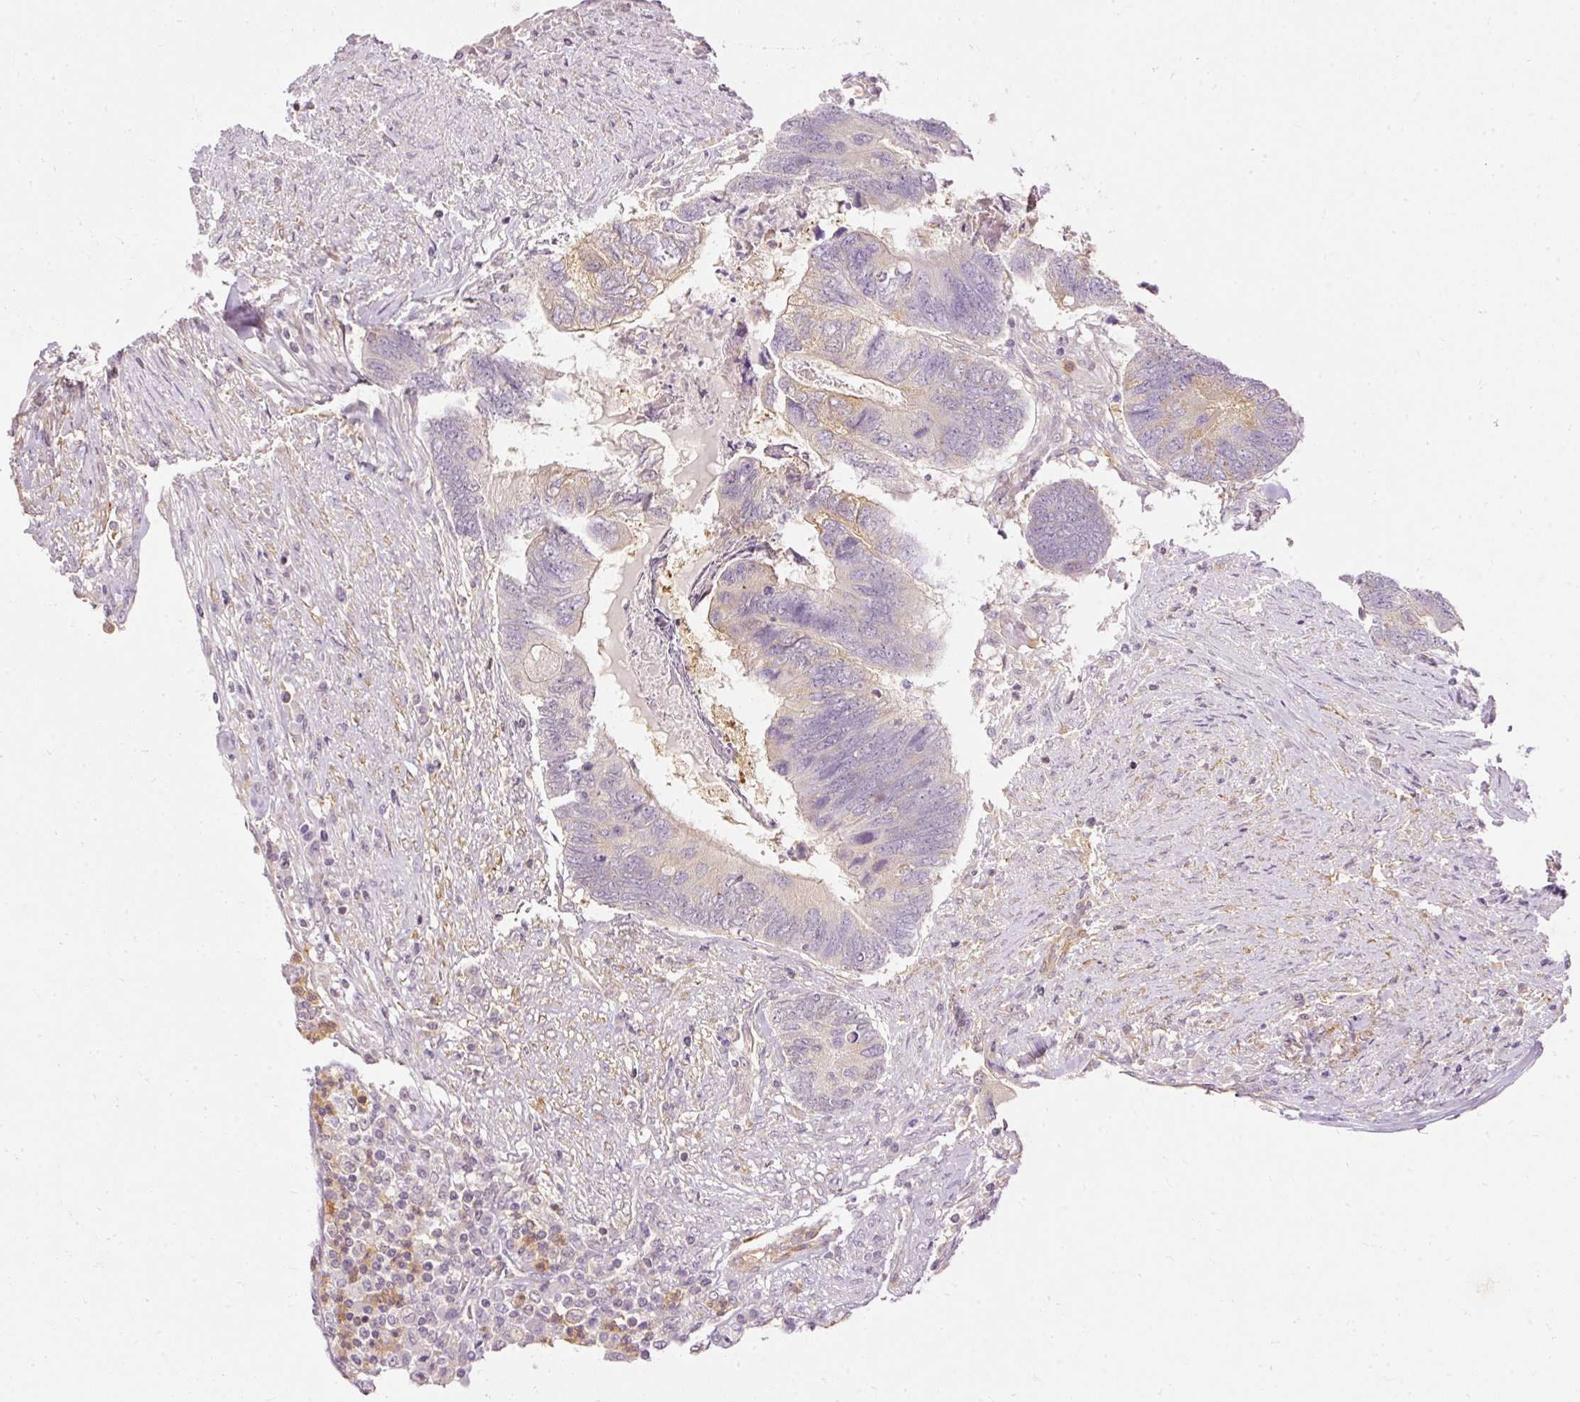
{"staining": {"intensity": "moderate", "quantity": "<25%", "location": "cytoplasmic/membranous"}, "tissue": "colorectal cancer", "cell_type": "Tumor cells", "image_type": "cancer", "snomed": [{"axis": "morphology", "description": "Adenocarcinoma, NOS"}, {"axis": "topography", "description": "Colon"}], "caption": "An immunohistochemistry histopathology image of tumor tissue is shown. Protein staining in brown shows moderate cytoplasmic/membranous positivity in colorectal adenocarcinoma within tumor cells.", "gene": "ARMH3", "patient": {"sex": "female", "age": 67}}